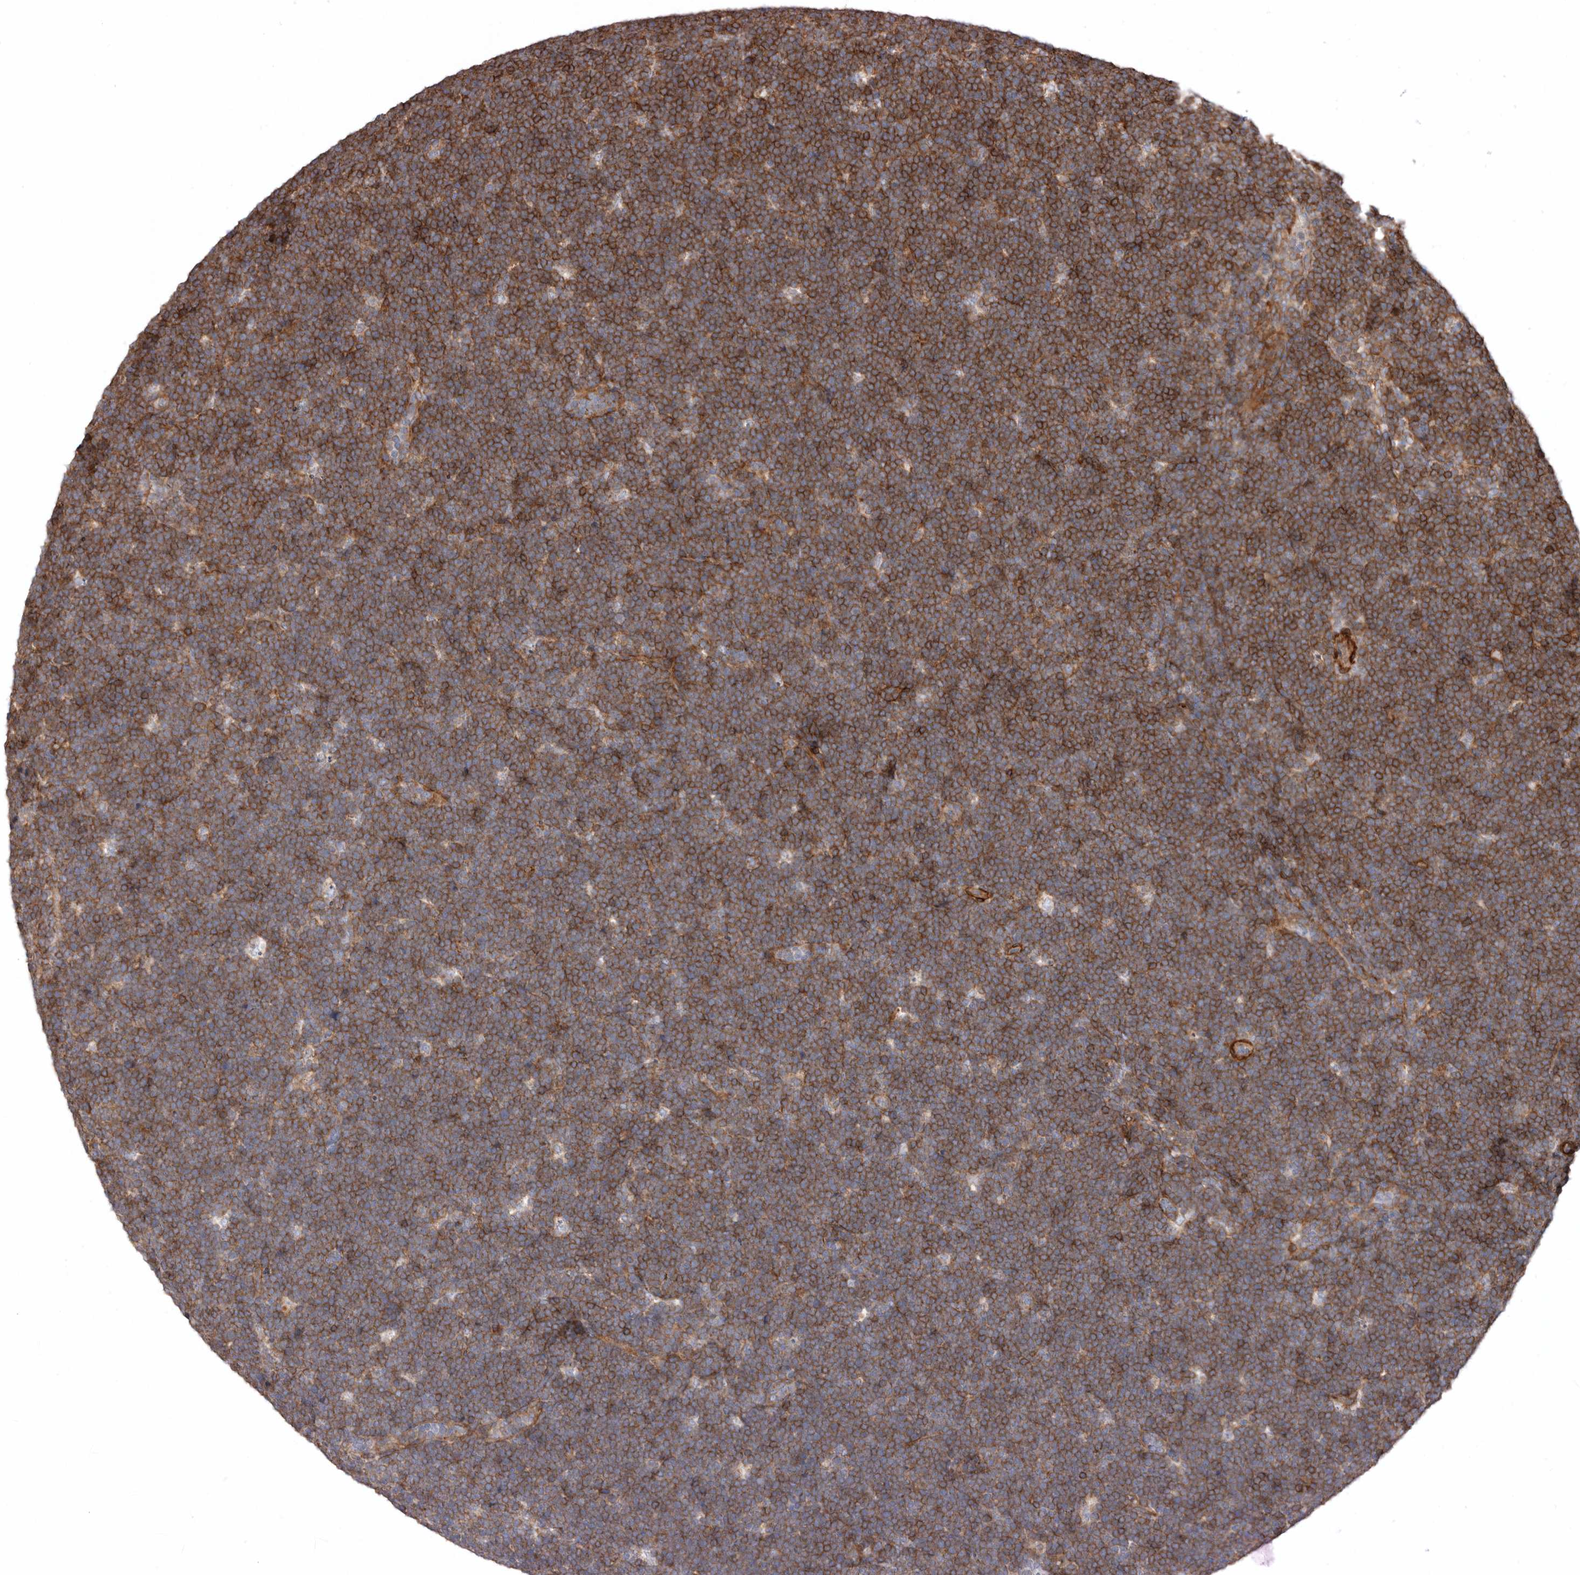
{"staining": {"intensity": "moderate", "quantity": "25%-75%", "location": "cytoplasmic/membranous"}, "tissue": "lymphoma", "cell_type": "Tumor cells", "image_type": "cancer", "snomed": [{"axis": "morphology", "description": "Malignant lymphoma, non-Hodgkin's type, High grade"}, {"axis": "topography", "description": "Lymph node"}], "caption": "The micrograph reveals immunohistochemical staining of lymphoma. There is moderate cytoplasmic/membranous positivity is seen in approximately 25%-75% of tumor cells.", "gene": "PROKR1", "patient": {"sex": "male", "age": 13}}